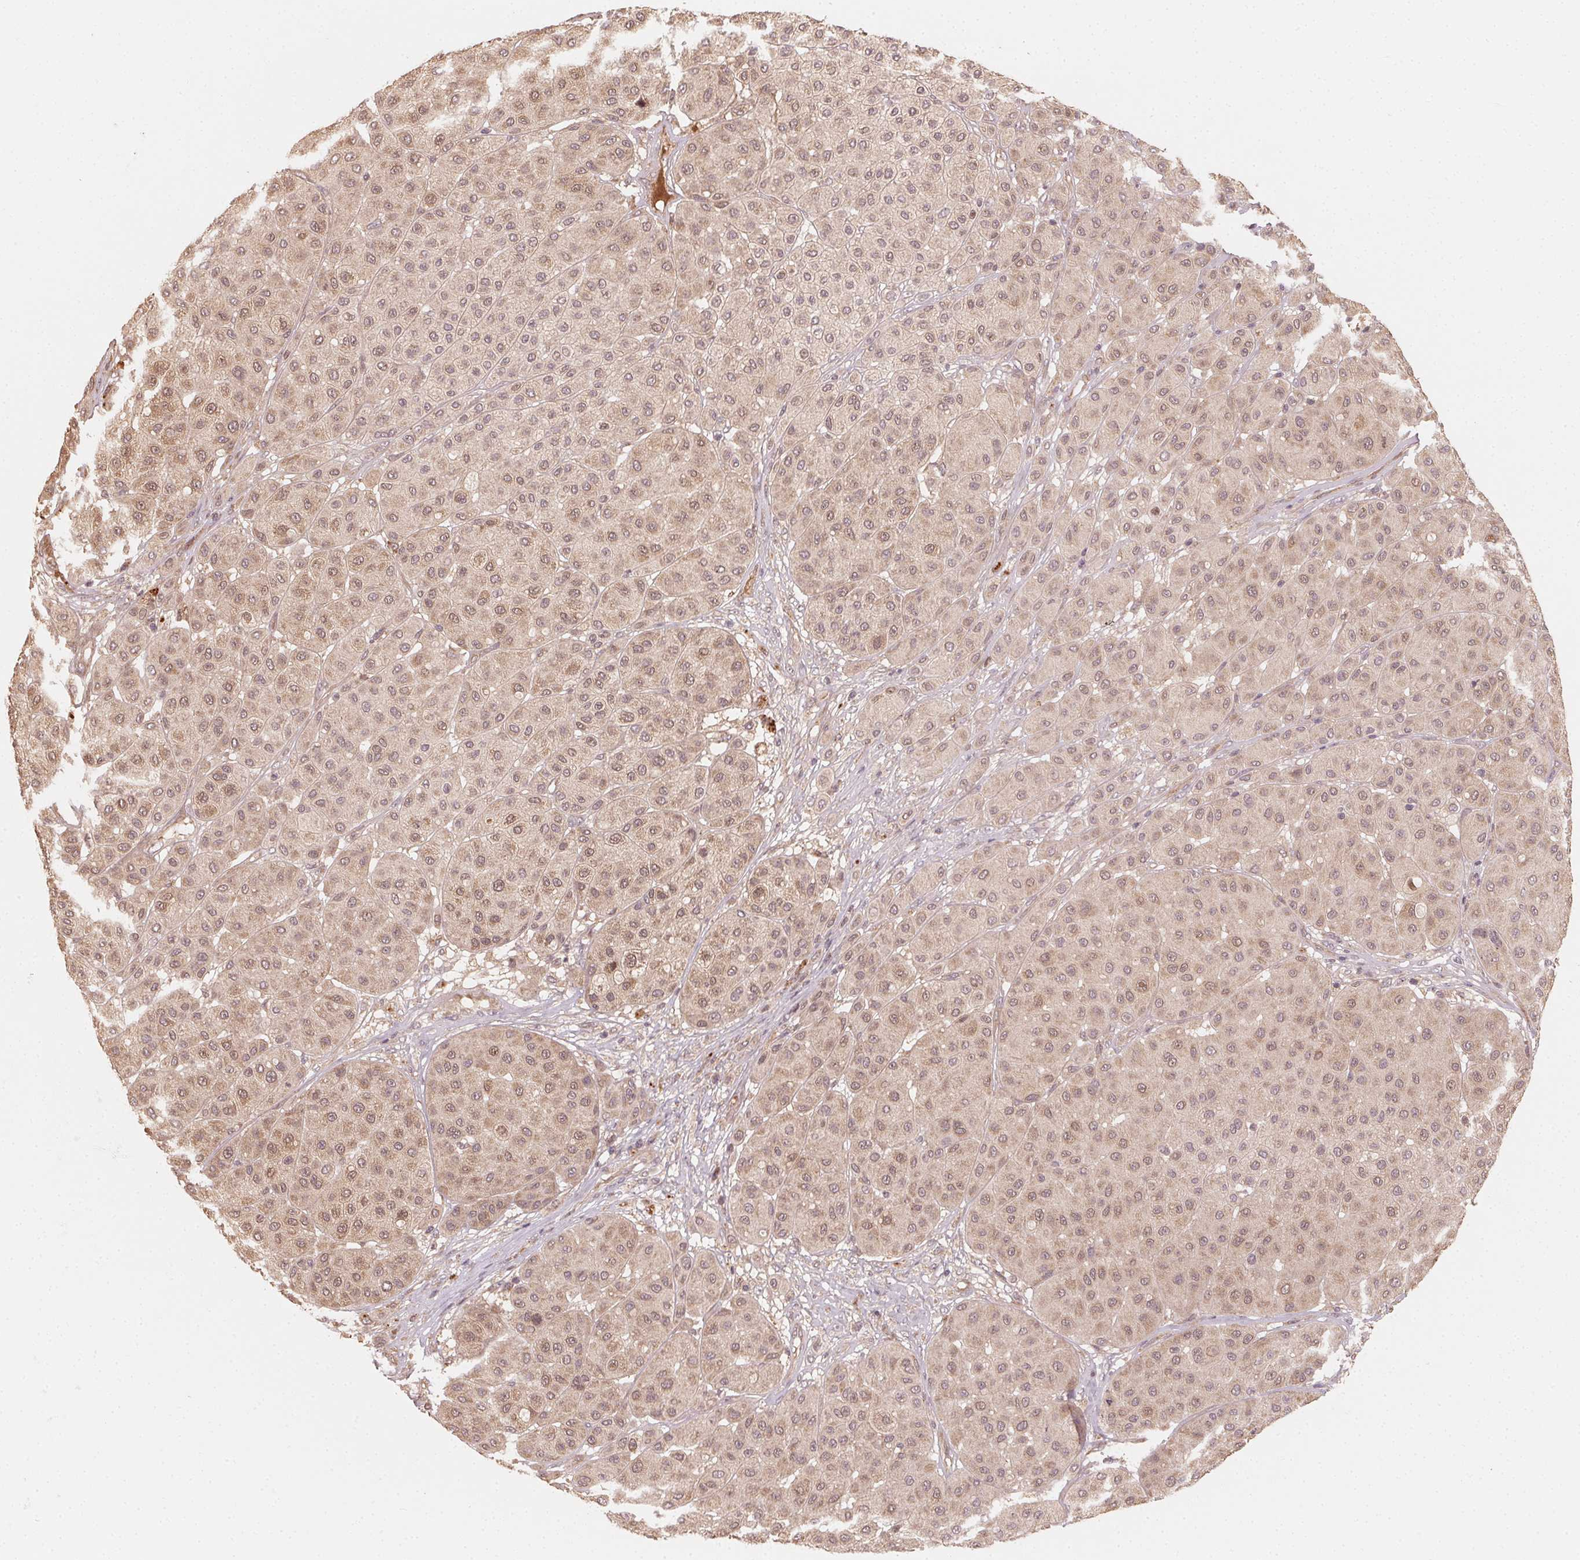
{"staining": {"intensity": "weak", "quantity": ">75%", "location": "cytoplasmic/membranous,nuclear"}, "tissue": "melanoma", "cell_type": "Tumor cells", "image_type": "cancer", "snomed": [{"axis": "morphology", "description": "Malignant melanoma, Metastatic site"}, {"axis": "topography", "description": "Smooth muscle"}], "caption": "Weak cytoplasmic/membranous and nuclear protein expression is appreciated in approximately >75% of tumor cells in melanoma.", "gene": "WBP2", "patient": {"sex": "male", "age": 41}}